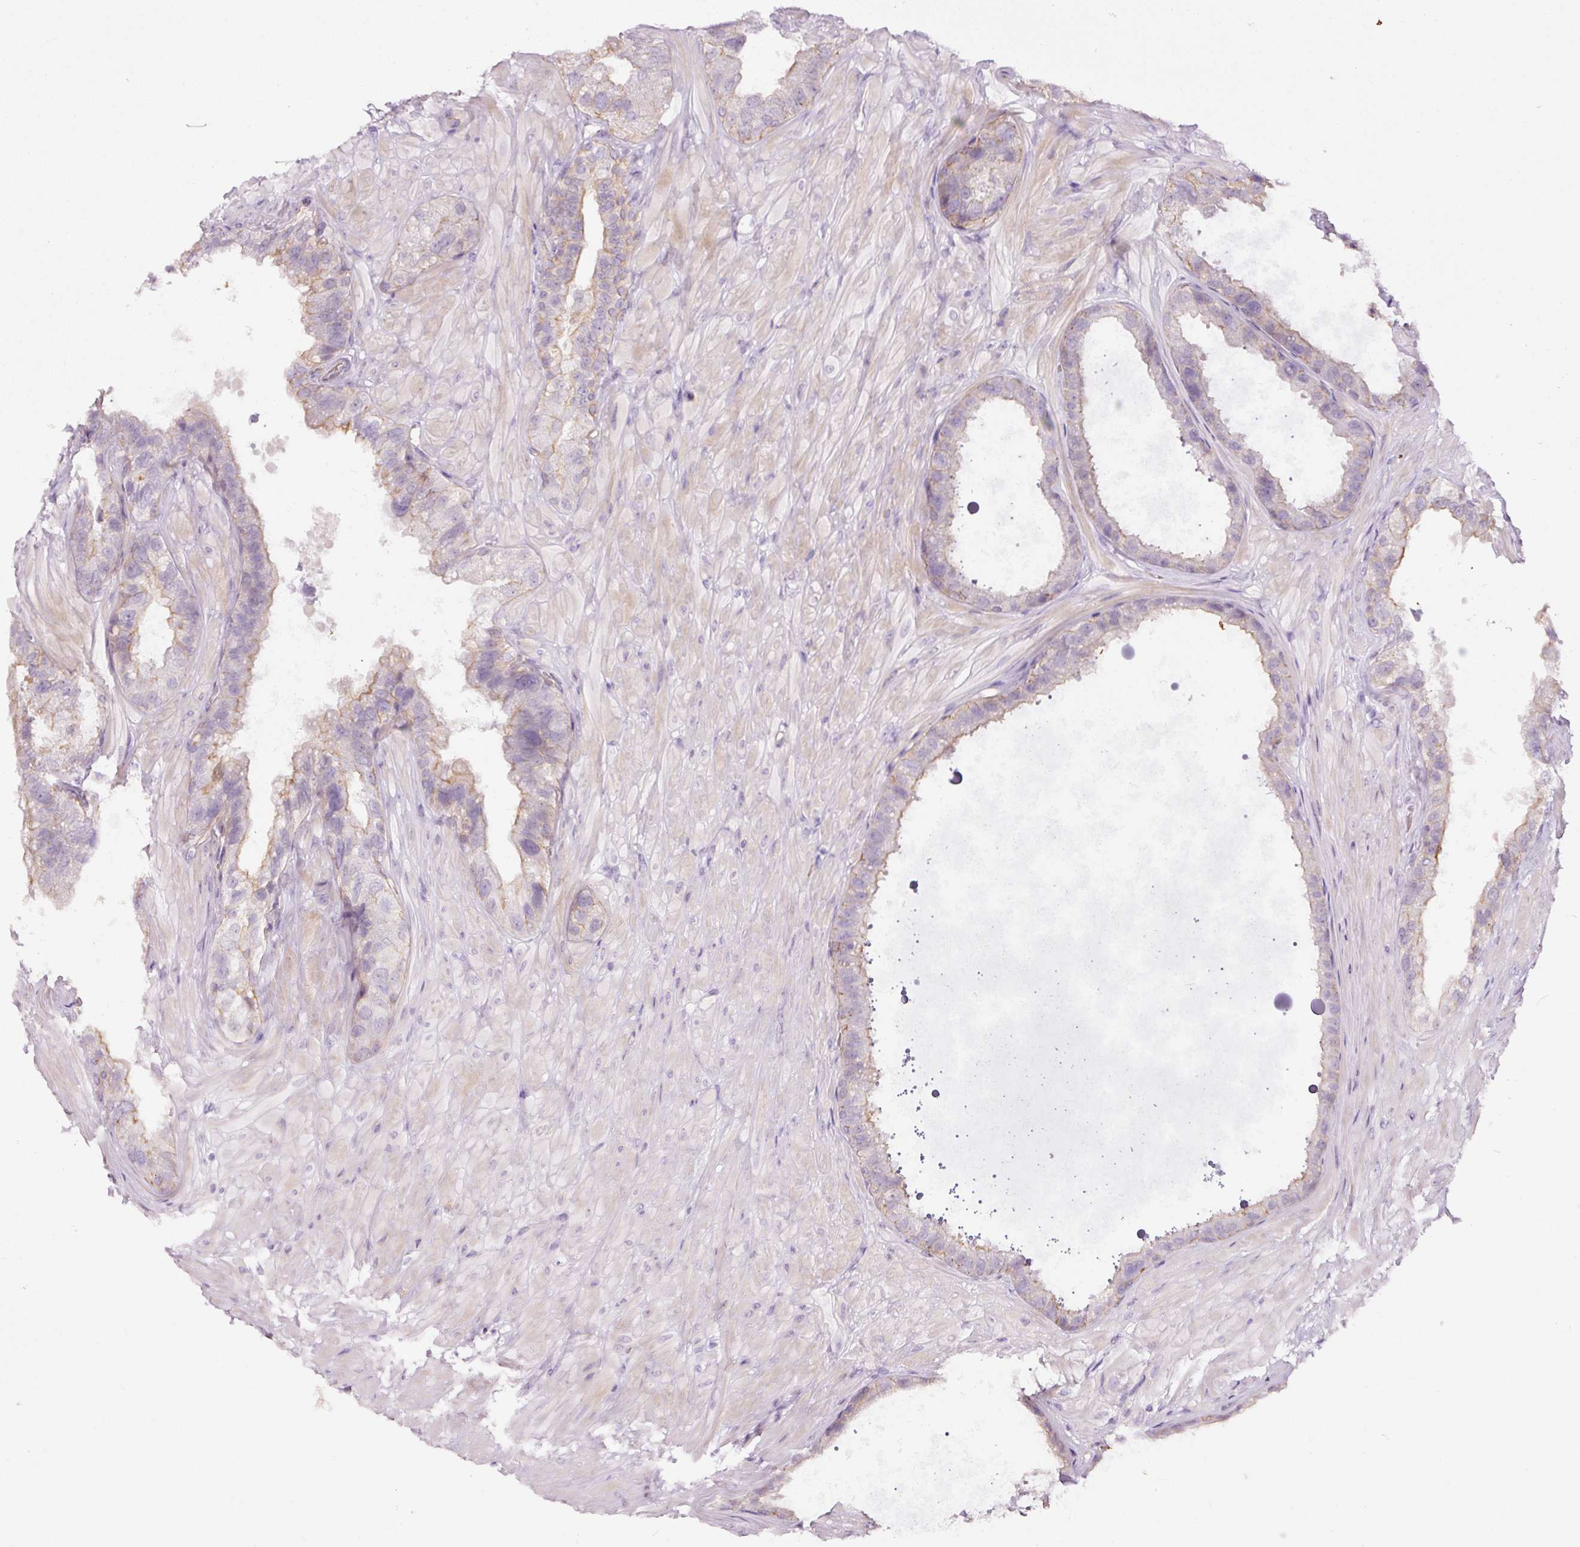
{"staining": {"intensity": "moderate", "quantity": "25%-75%", "location": "cytoplasmic/membranous"}, "tissue": "seminal vesicle", "cell_type": "Glandular cells", "image_type": "normal", "snomed": [{"axis": "morphology", "description": "Normal tissue, NOS"}, {"axis": "topography", "description": "Seminal veicle"}, {"axis": "topography", "description": "Peripheral nerve tissue"}], "caption": "Seminal vesicle was stained to show a protein in brown. There is medium levels of moderate cytoplasmic/membranous positivity in approximately 25%-75% of glandular cells. (DAB (3,3'-diaminobenzidine) = brown stain, brightfield microscopy at high magnification).", "gene": "ABCB4", "patient": {"sex": "male", "age": 76}}